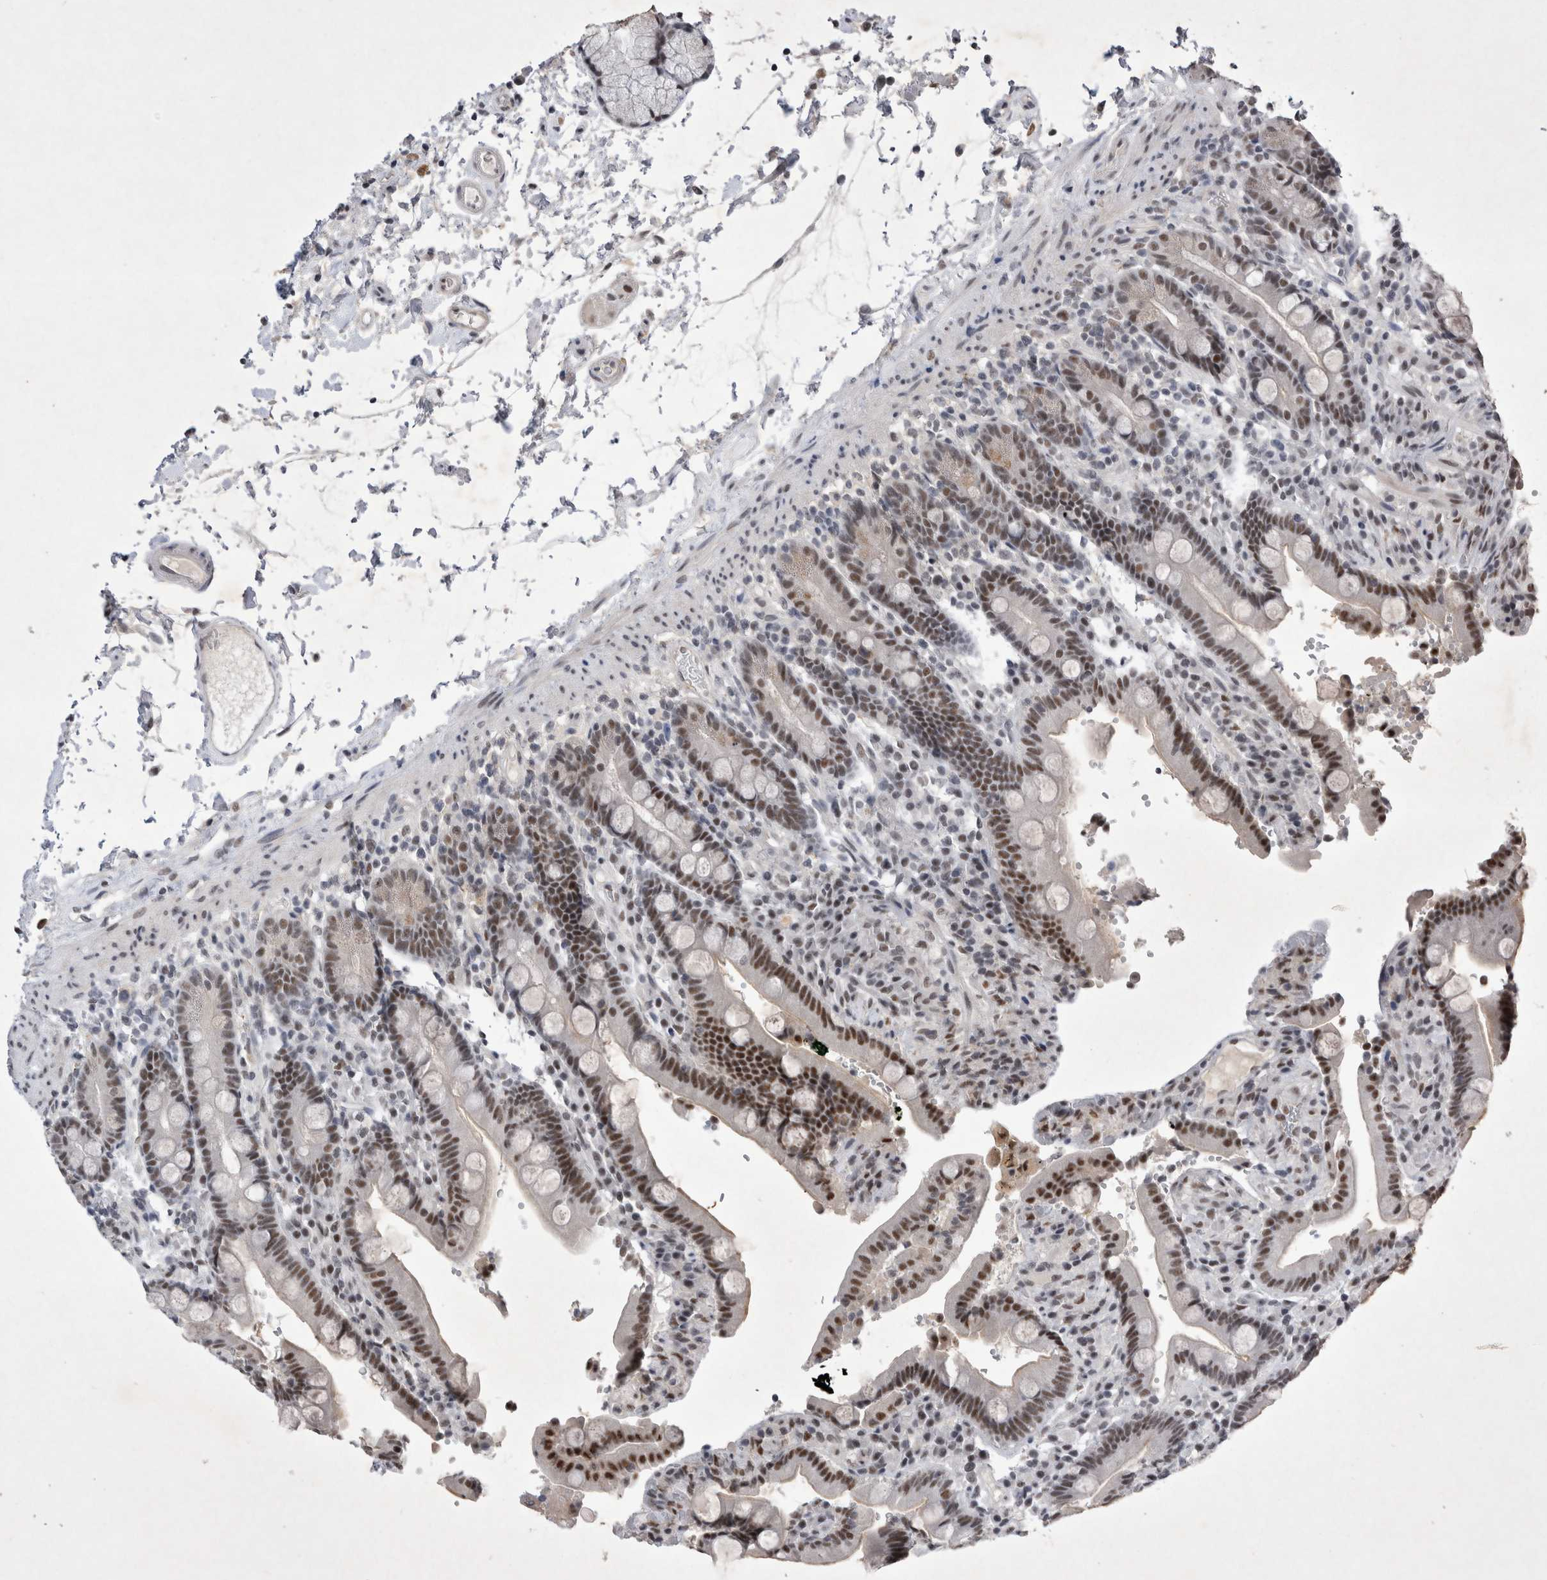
{"staining": {"intensity": "moderate", "quantity": "25%-75%", "location": "cytoplasmic/membranous,nuclear"}, "tissue": "duodenum", "cell_type": "Glandular cells", "image_type": "normal", "snomed": [{"axis": "morphology", "description": "Normal tissue, NOS"}, {"axis": "topography", "description": "Small intestine, NOS"}], "caption": "Approximately 25%-75% of glandular cells in normal duodenum demonstrate moderate cytoplasmic/membranous,nuclear protein expression as visualized by brown immunohistochemical staining.", "gene": "RBM6", "patient": {"sex": "female", "age": 71}}